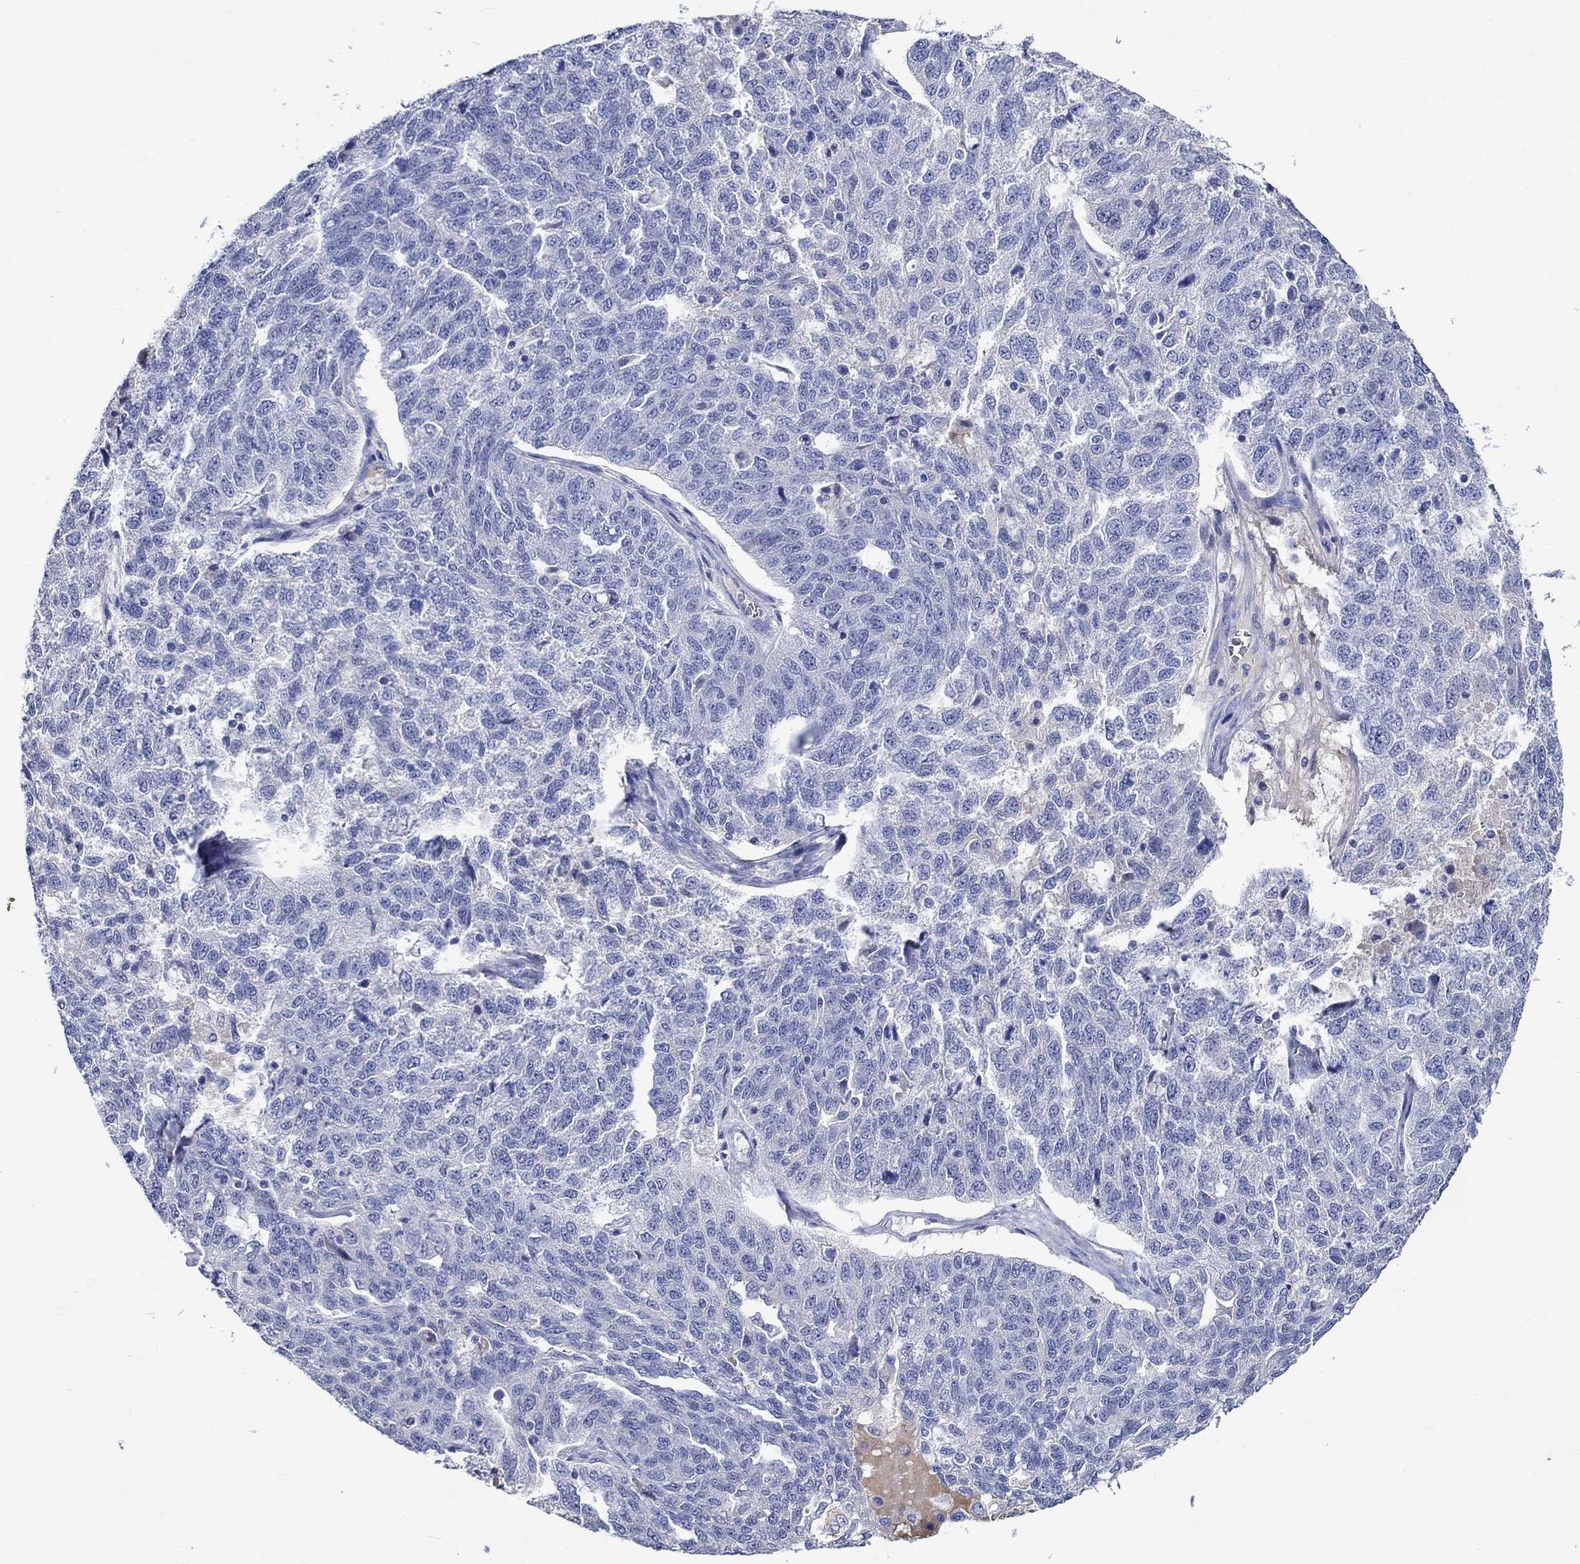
{"staining": {"intensity": "negative", "quantity": "none", "location": "none"}, "tissue": "ovarian cancer", "cell_type": "Tumor cells", "image_type": "cancer", "snomed": [{"axis": "morphology", "description": "Cystadenocarcinoma, serous, NOS"}, {"axis": "topography", "description": "Ovary"}], "caption": "Human ovarian cancer (serous cystadenocarcinoma) stained for a protein using immunohistochemistry (IHC) demonstrates no expression in tumor cells.", "gene": "KLHL35", "patient": {"sex": "female", "age": 71}}